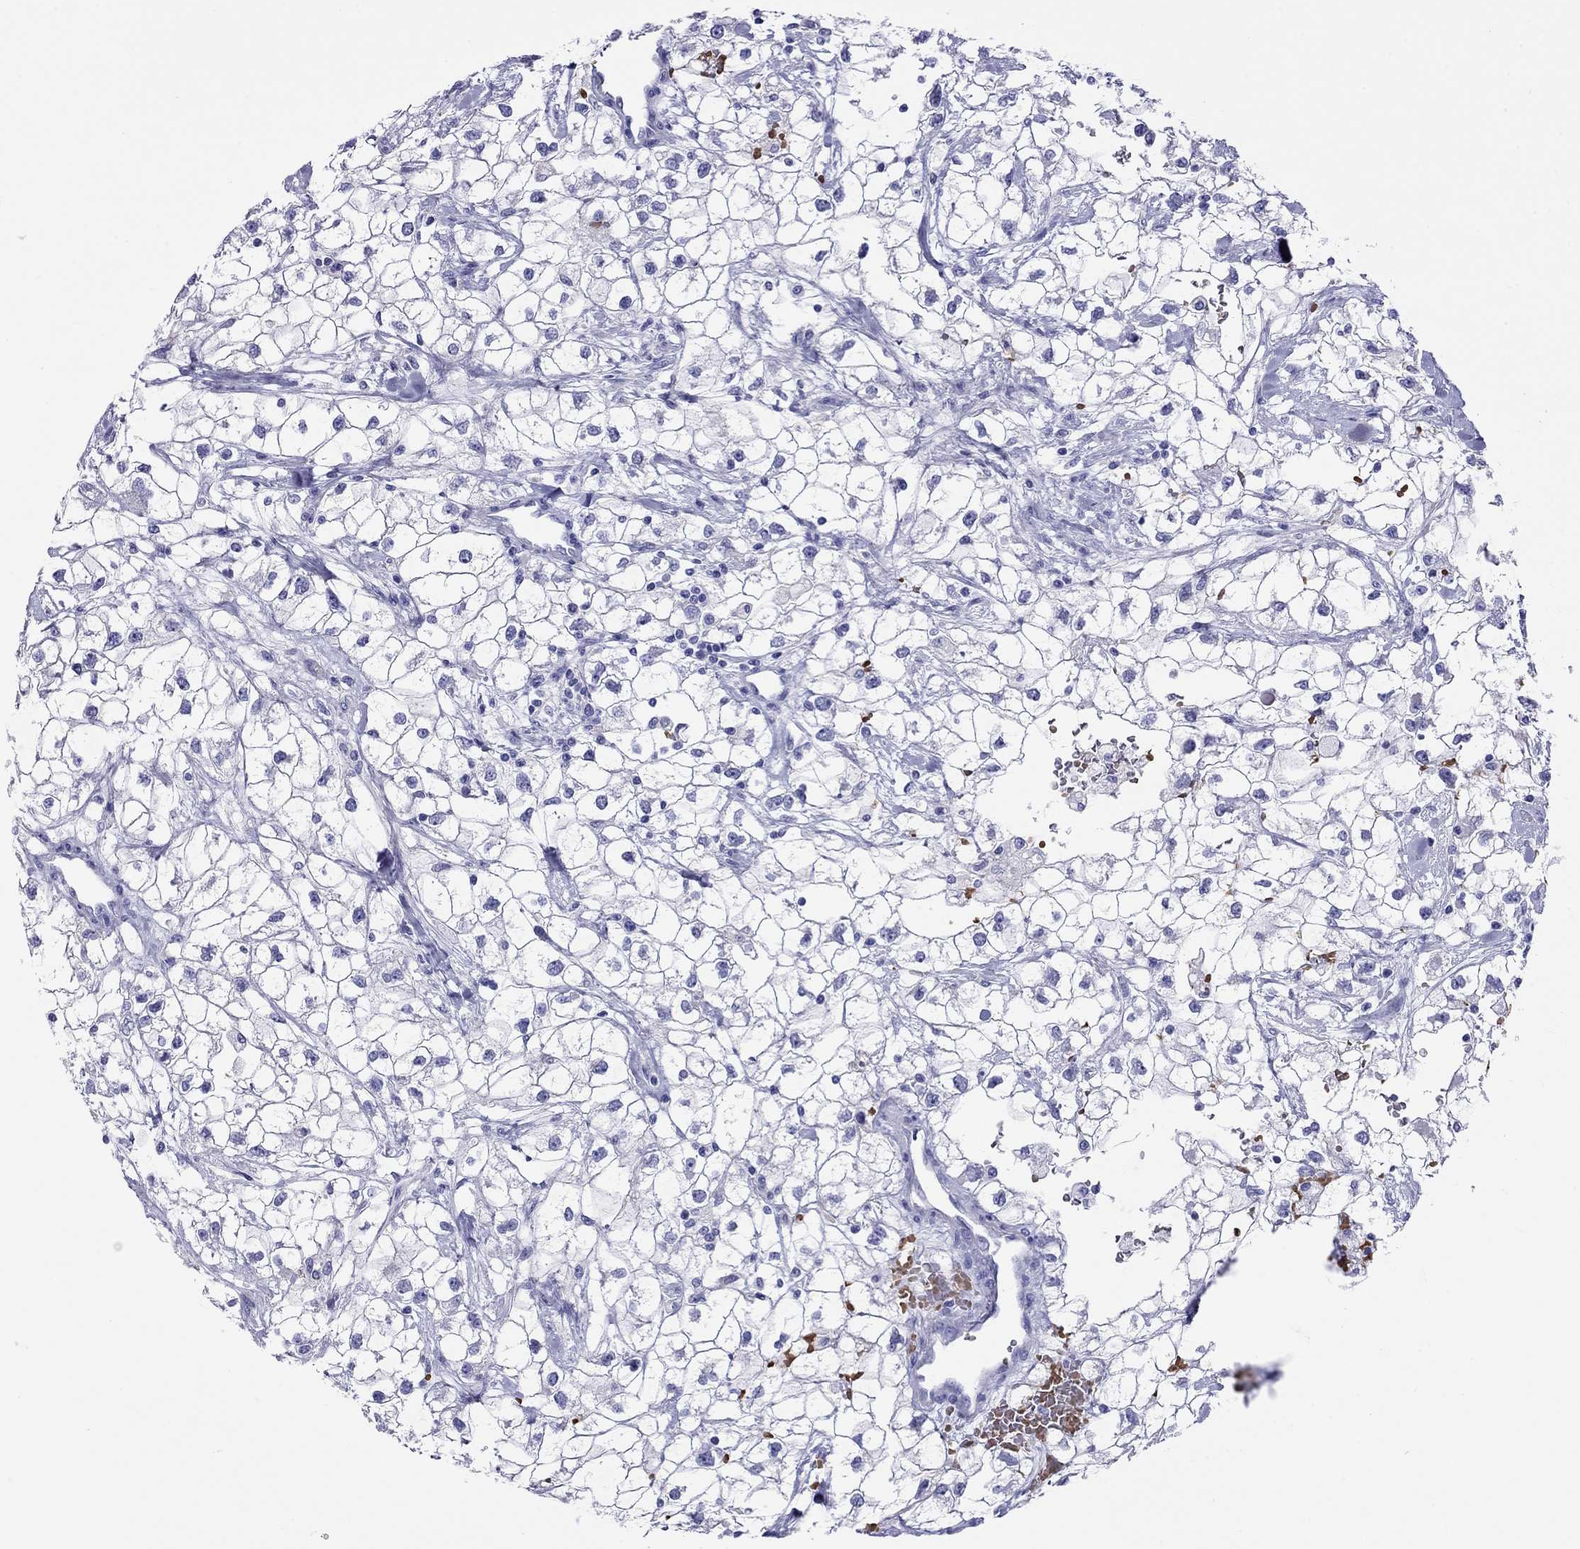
{"staining": {"intensity": "negative", "quantity": "none", "location": "none"}, "tissue": "renal cancer", "cell_type": "Tumor cells", "image_type": "cancer", "snomed": [{"axis": "morphology", "description": "Adenocarcinoma, NOS"}, {"axis": "topography", "description": "Kidney"}], "caption": "High magnification brightfield microscopy of adenocarcinoma (renal) stained with DAB (brown) and counterstained with hematoxylin (blue): tumor cells show no significant positivity.", "gene": "PTPRN", "patient": {"sex": "male", "age": 59}}